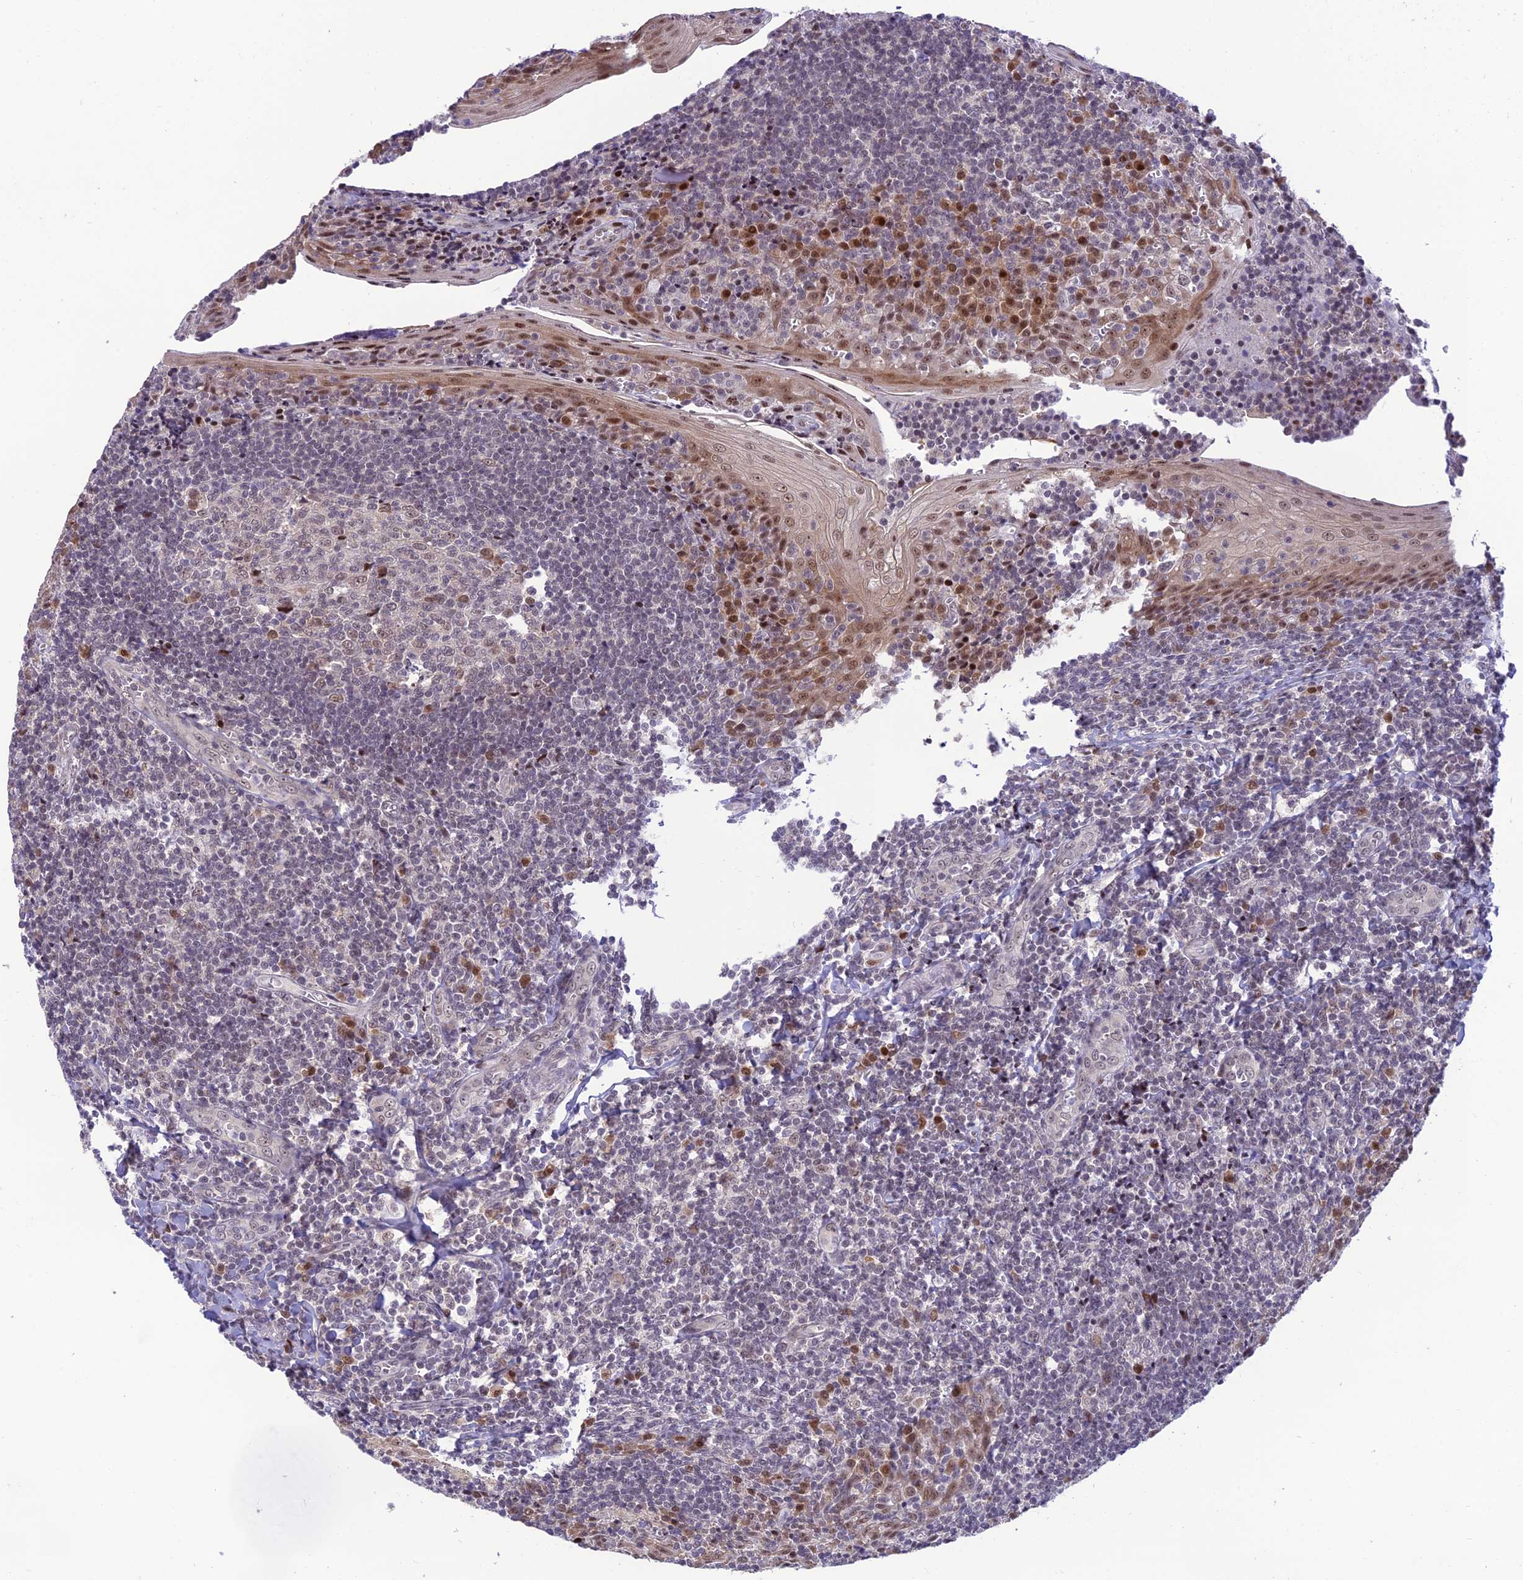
{"staining": {"intensity": "moderate", "quantity": "<25%", "location": "nuclear"}, "tissue": "tonsil", "cell_type": "Germinal center cells", "image_type": "normal", "snomed": [{"axis": "morphology", "description": "Normal tissue, NOS"}, {"axis": "topography", "description": "Tonsil"}], "caption": "A micrograph of human tonsil stained for a protein exhibits moderate nuclear brown staining in germinal center cells. The protein of interest is shown in brown color, while the nuclei are stained blue.", "gene": "ASPDH", "patient": {"sex": "male", "age": 27}}